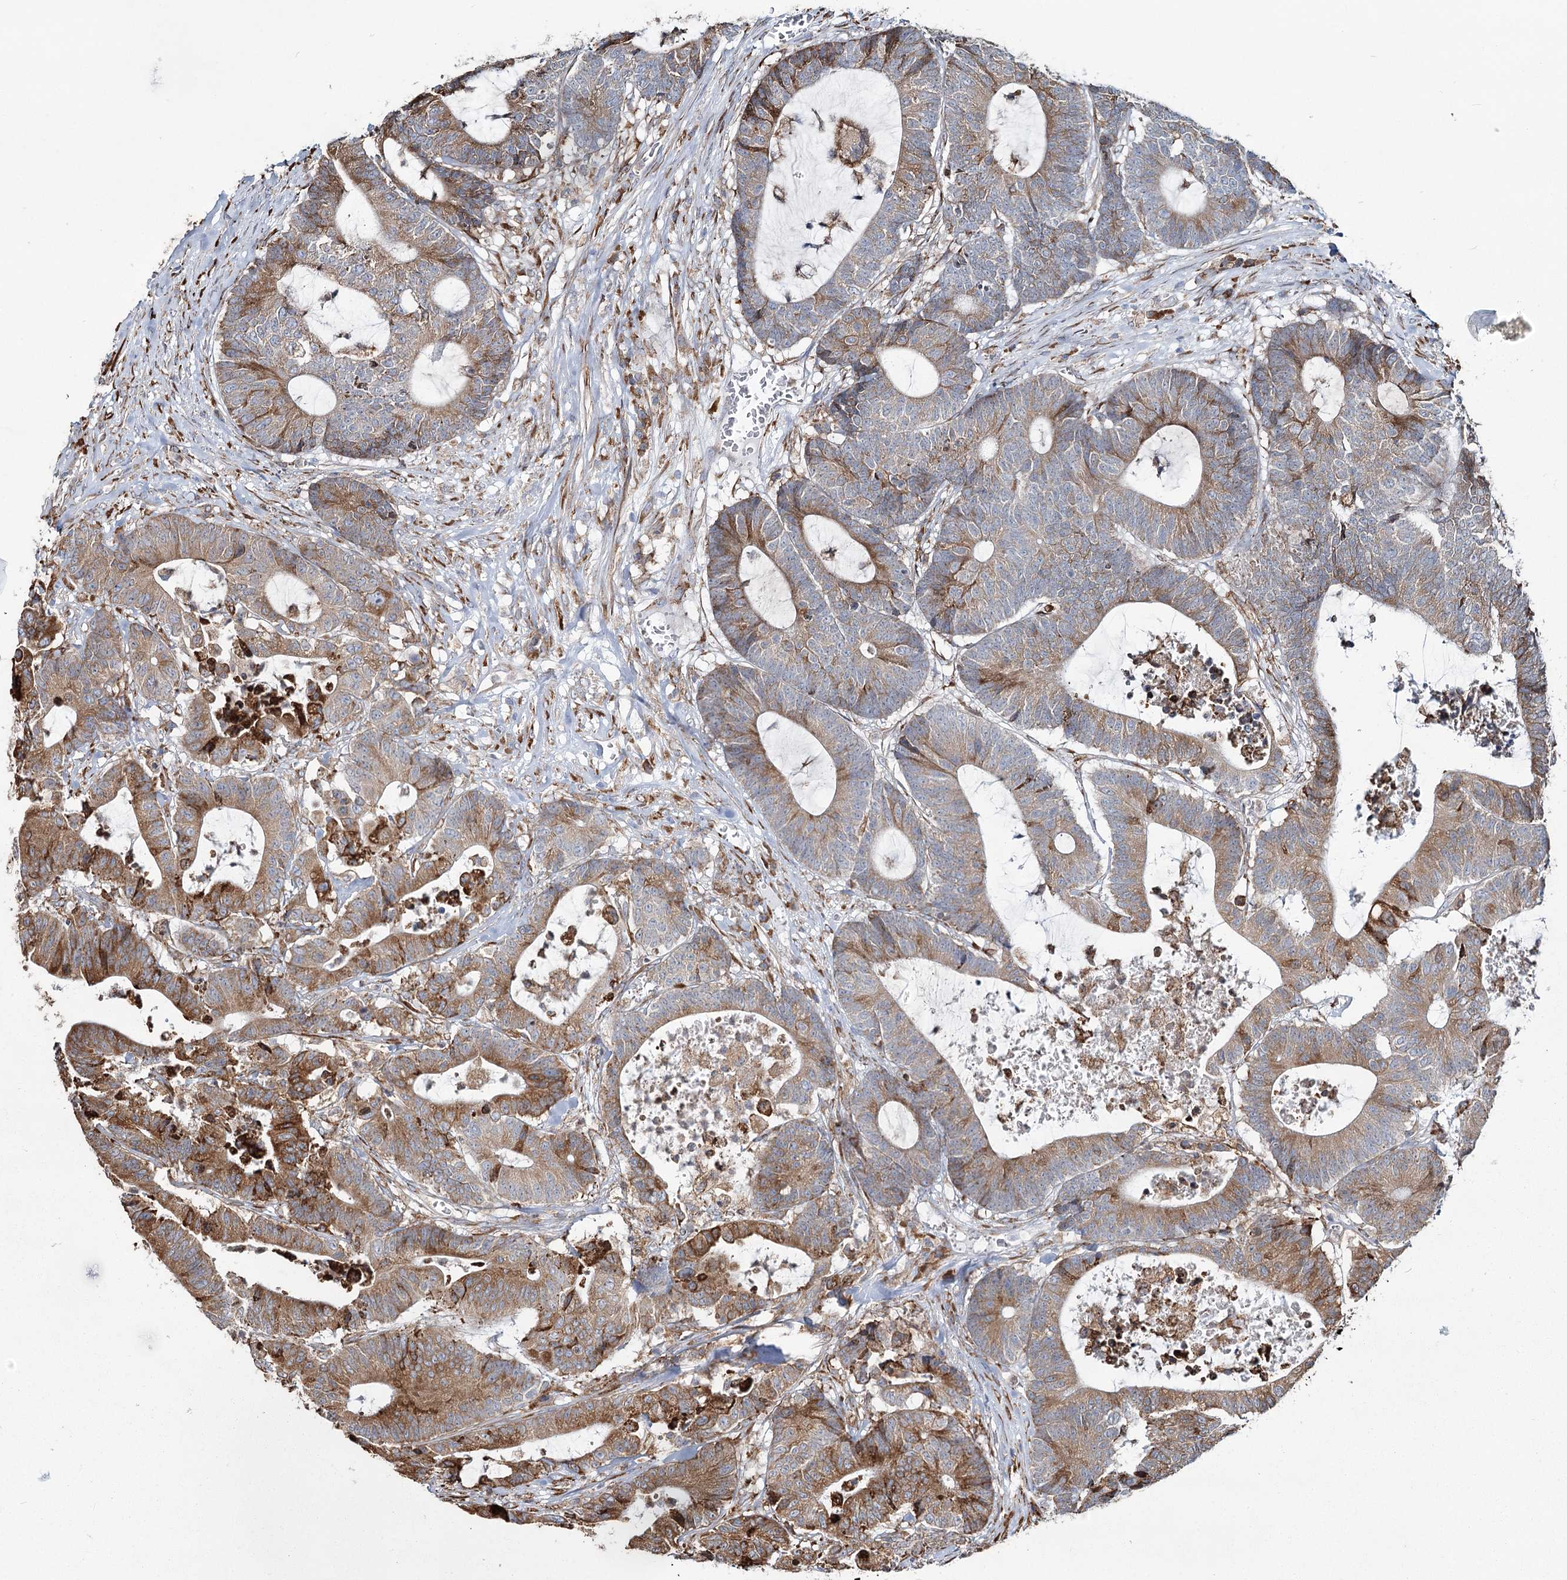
{"staining": {"intensity": "moderate", "quantity": "25%-75%", "location": "cytoplasmic/membranous"}, "tissue": "colorectal cancer", "cell_type": "Tumor cells", "image_type": "cancer", "snomed": [{"axis": "morphology", "description": "Adenocarcinoma, NOS"}, {"axis": "topography", "description": "Colon"}], "caption": "A medium amount of moderate cytoplasmic/membranous positivity is present in approximately 25%-75% of tumor cells in adenocarcinoma (colorectal) tissue. The staining is performed using DAB brown chromogen to label protein expression. The nuclei are counter-stained blue using hematoxylin.", "gene": "ZCCHC9", "patient": {"sex": "female", "age": 84}}